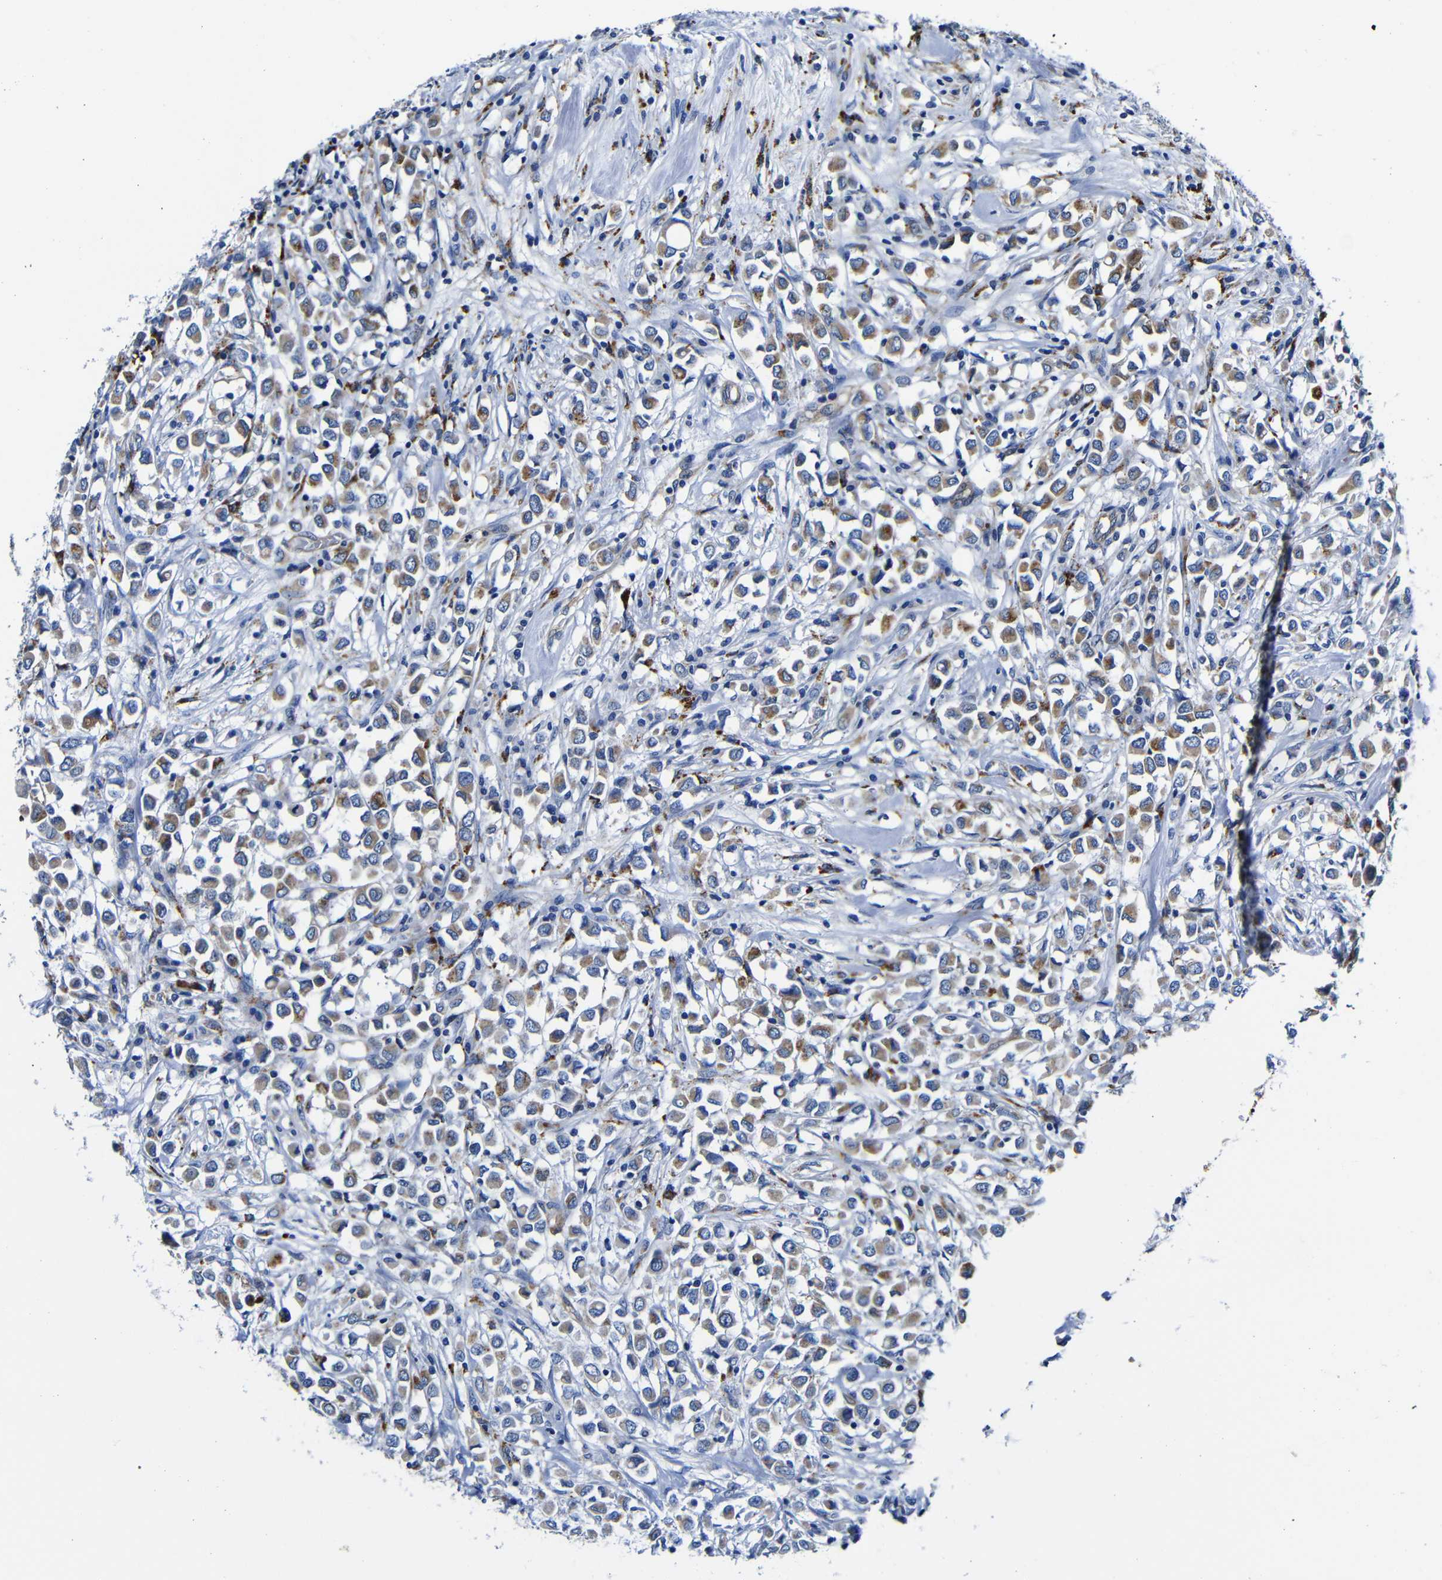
{"staining": {"intensity": "moderate", "quantity": ">75%", "location": "cytoplasmic/membranous"}, "tissue": "breast cancer", "cell_type": "Tumor cells", "image_type": "cancer", "snomed": [{"axis": "morphology", "description": "Duct carcinoma"}, {"axis": "topography", "description": "Breast"}], "caption": "Immunohistochemistry (IHC) micrograph of intraductal carcinoma (breast) stained for a protein (brown), which demonstrates medium levels of moderate cytoplasmic/membranous expression in about >75% of tumor cells.", "gene": "GIMAP2", "patient": {"sex": "female", "age": 61}}